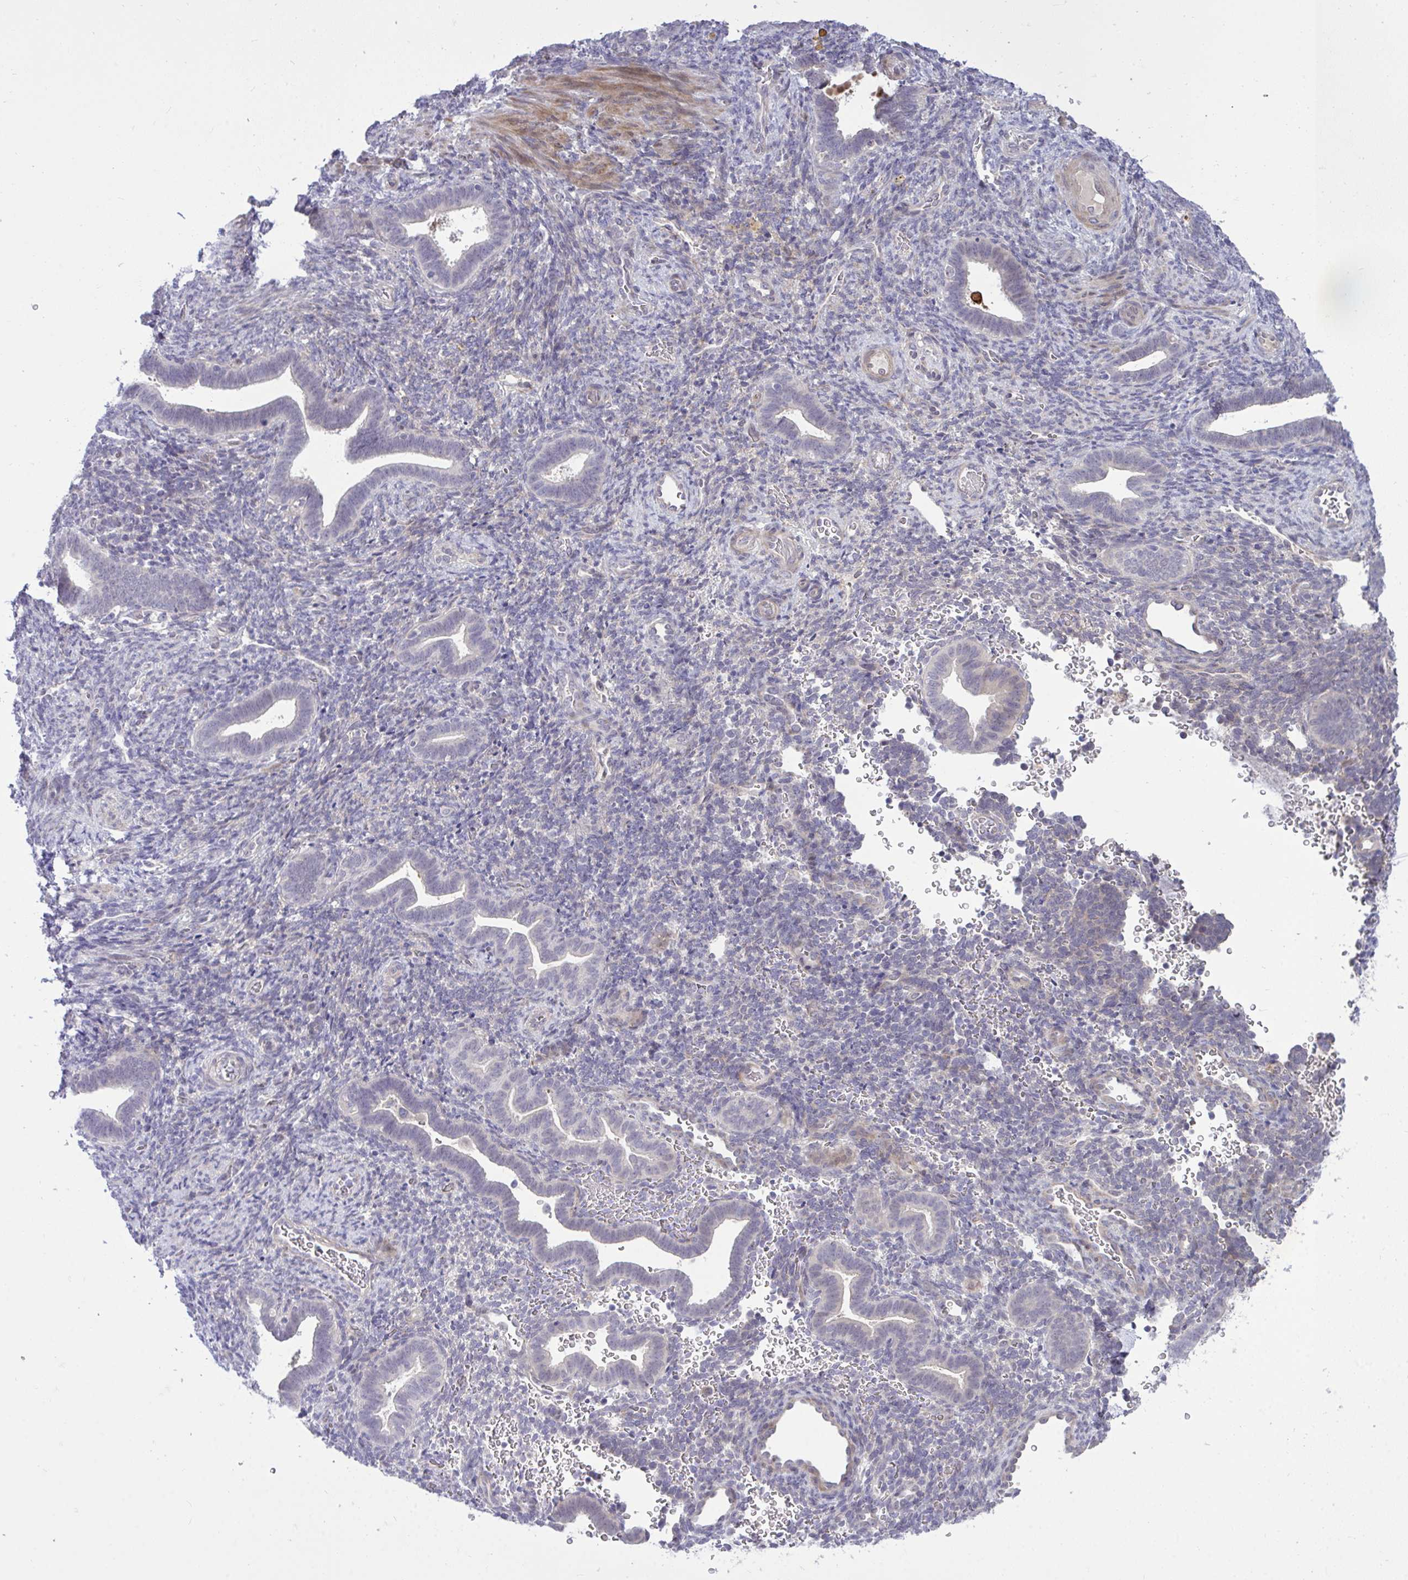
{"staining": {"intensity": "negative", "quantity": "none", "location": "none"}, "tissue": "endometrium", "cell_type": "Cells in endometrial stroma", "image_type": "normal", "snomed": [{"axis": "morphology", "description": "Normal tissue, NOS"}, {"axis": "topography", "description": "Endometrium"}], "caption": "A high-resolution micrograph shows immunohistochemistry staining of benign endometrium, which shows no significant expression in cells in endometrial stroma.", "gene": "HMBOX1", "patient": {"sex": "female", "age": 34}}